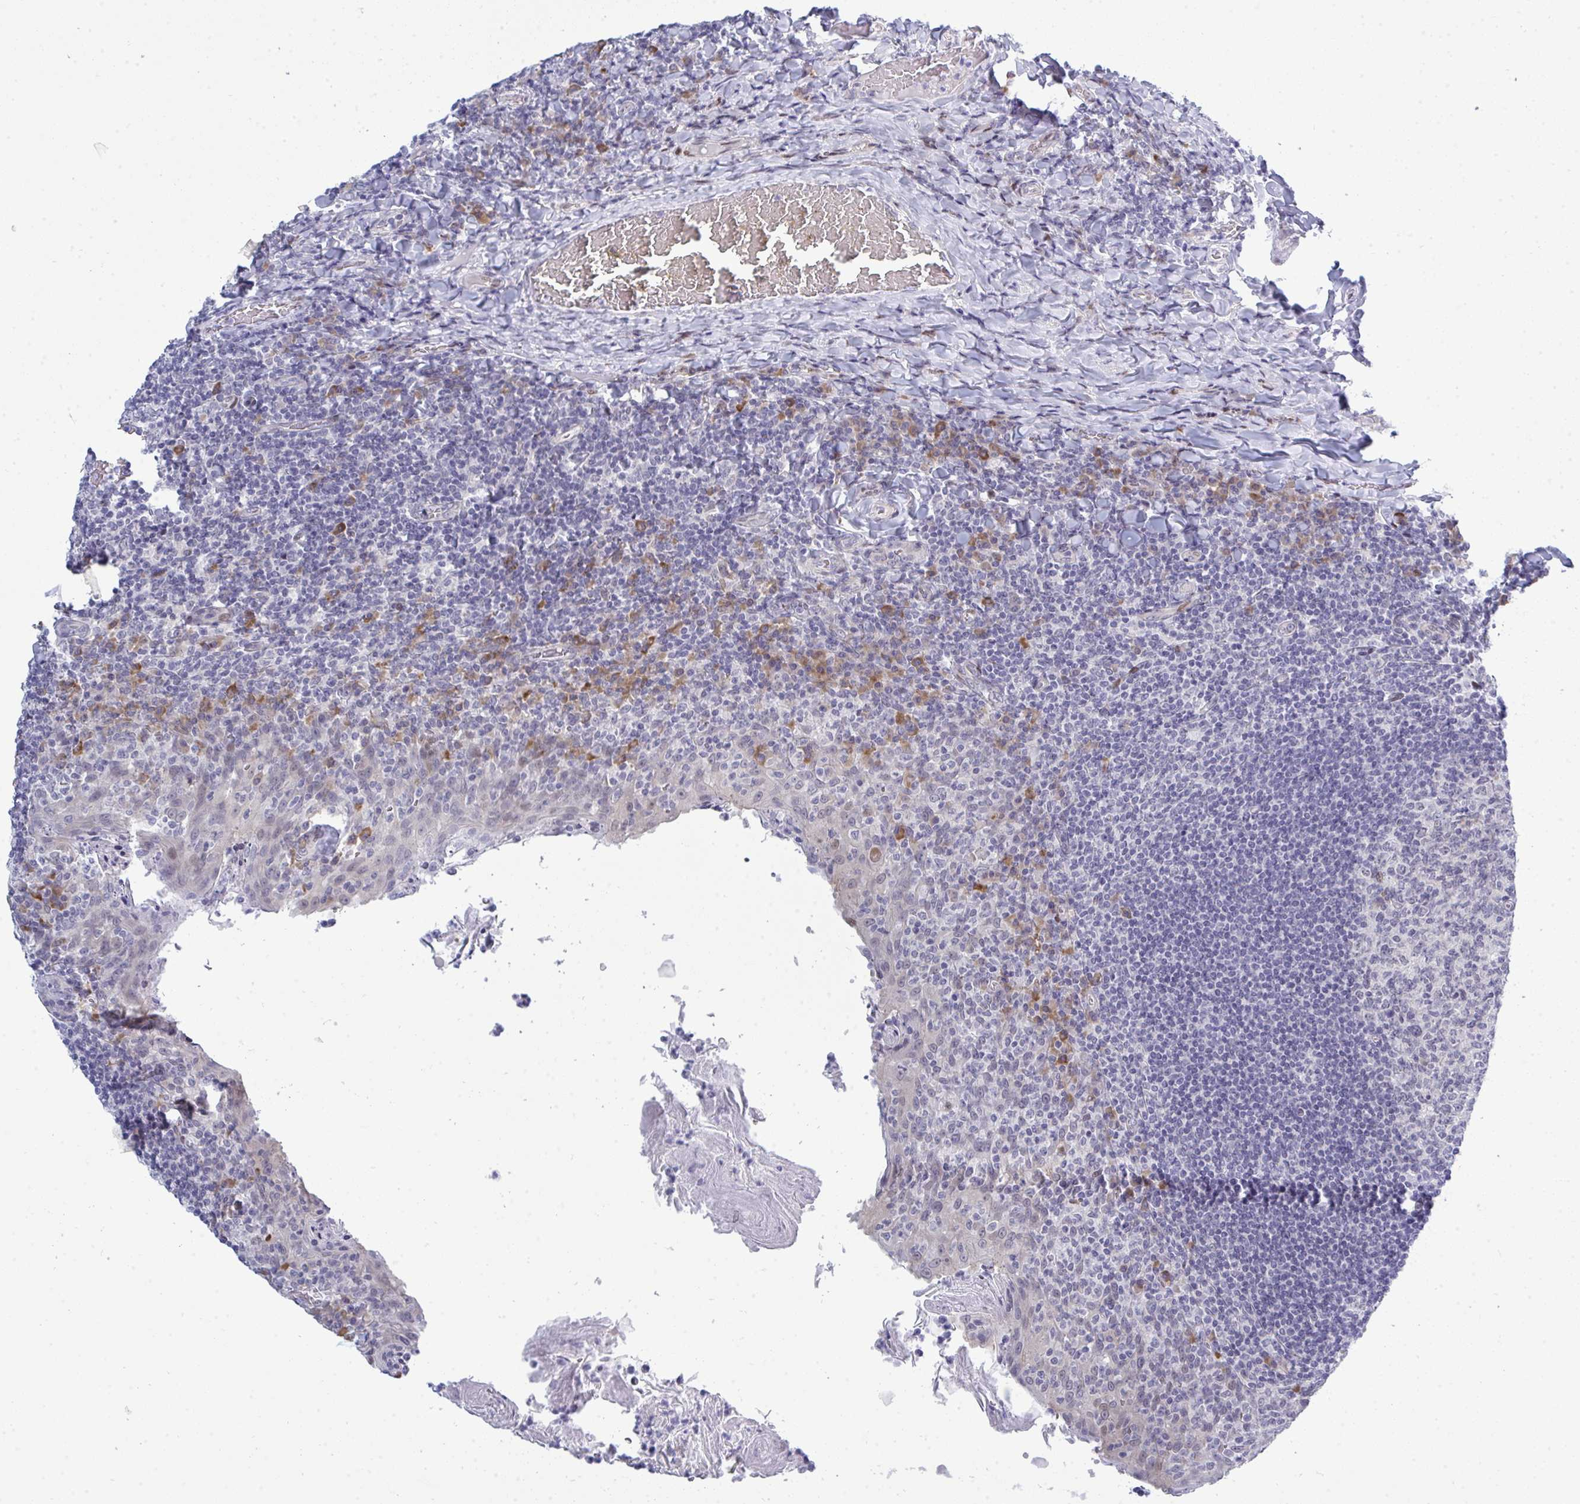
{"staining": {"intensity": "weak", "quantity": "<25%", "location": "nuclear"}, "tissue": "tonsil", "cell_type": "Germinal center cells", "image_type": "normal", "snomed": [{"axis": "morphology", "description": "Normal tissue, NOS"}, {"axis": "topography", "description": "Tonsil"}], "caption": "A photomicrograph of tonsil stained for a protein displays no brown staining in germinal center cells. (Stains: DAB (3,3'-diaminobenzidine) IHC with hematoxylin counter stain, Microscopy: brightfield microscopy at high magnification).", "gene": "TAB1", "patient": {"sex": "female", "age": 10}}